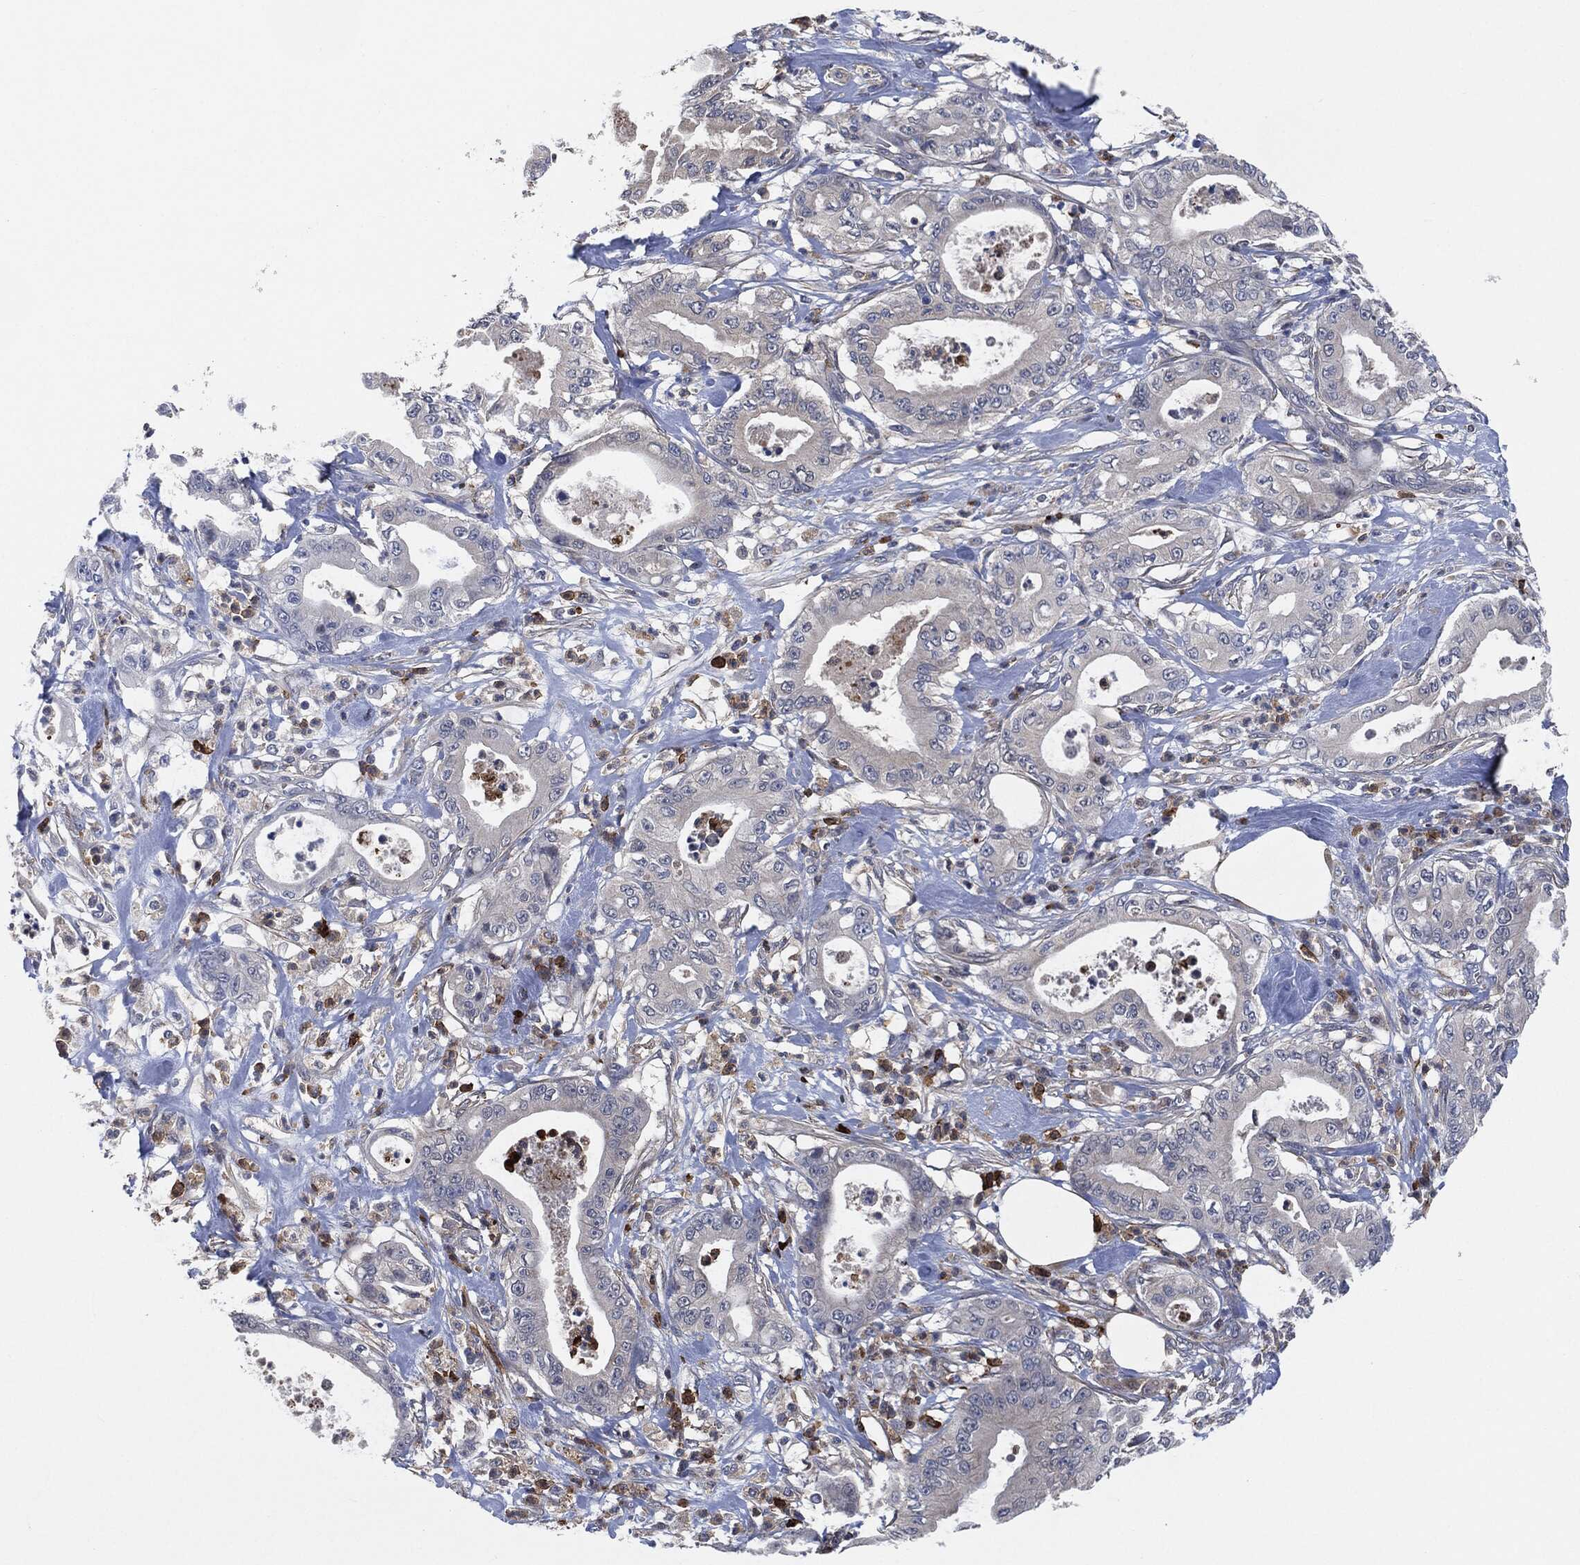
{"staining": {"intensity": "weak", "quantity": "25%-75%", "location": "cytoplasmic/membranous"}, "tissue": "pancreatic cancer", "cell_type": "Tumor cells", "image_type": "cancer", "snomed": [{"axis": "morphology", "description": "Adenocarcinoma, NOS"}, {"axis": "topography", "description": "Pancreas"}], "caption": "High-power microscopy captured an IHC micrograph of pancreatic cancer, revealing weak cytoplasmic/membranous staining in approximately 25%-75% of tumor cells.", "gene": "VSIG4", "patient": {"sex": "male", "age": 71}}